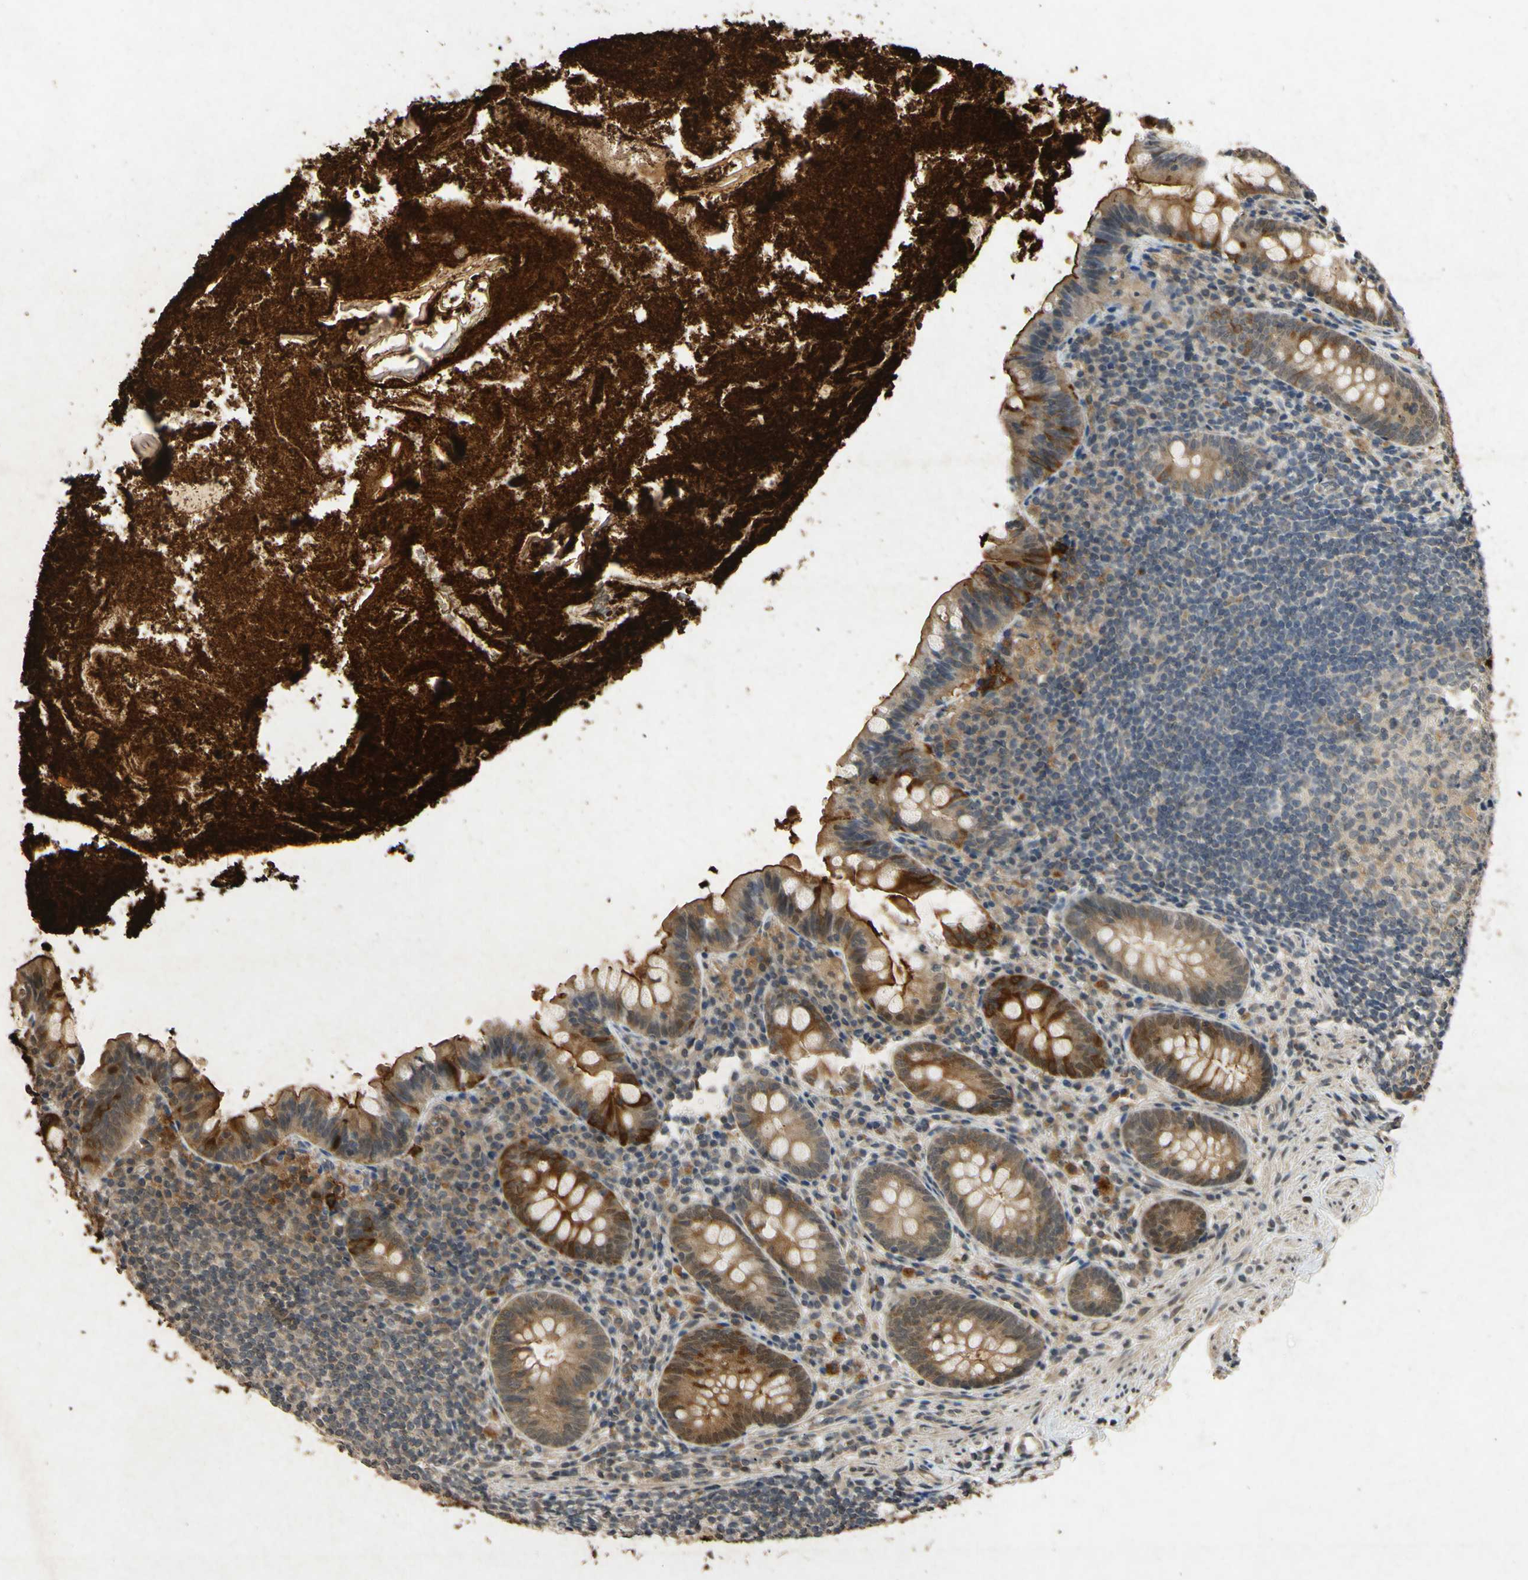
{"staining": {"intensity": "moderate", "quantity": ">75%", "location": "cytoplasmic/membranous"}, "tissue": "appendix", "cell_type": "Glandular cells", "image_type": "normal", "snomed": [{"axis": "morphology", "description": "Normal tissue, NOS"}, {"axis": "topography", "description": "Appendix"}], "caption": "A brown stain highlights moderate cytoplasmic/membranous expression of a protein in glandular cells of benign appendix.", "gene": "ATP6V1H", "patient": {"sex": "male", "age": 52}}